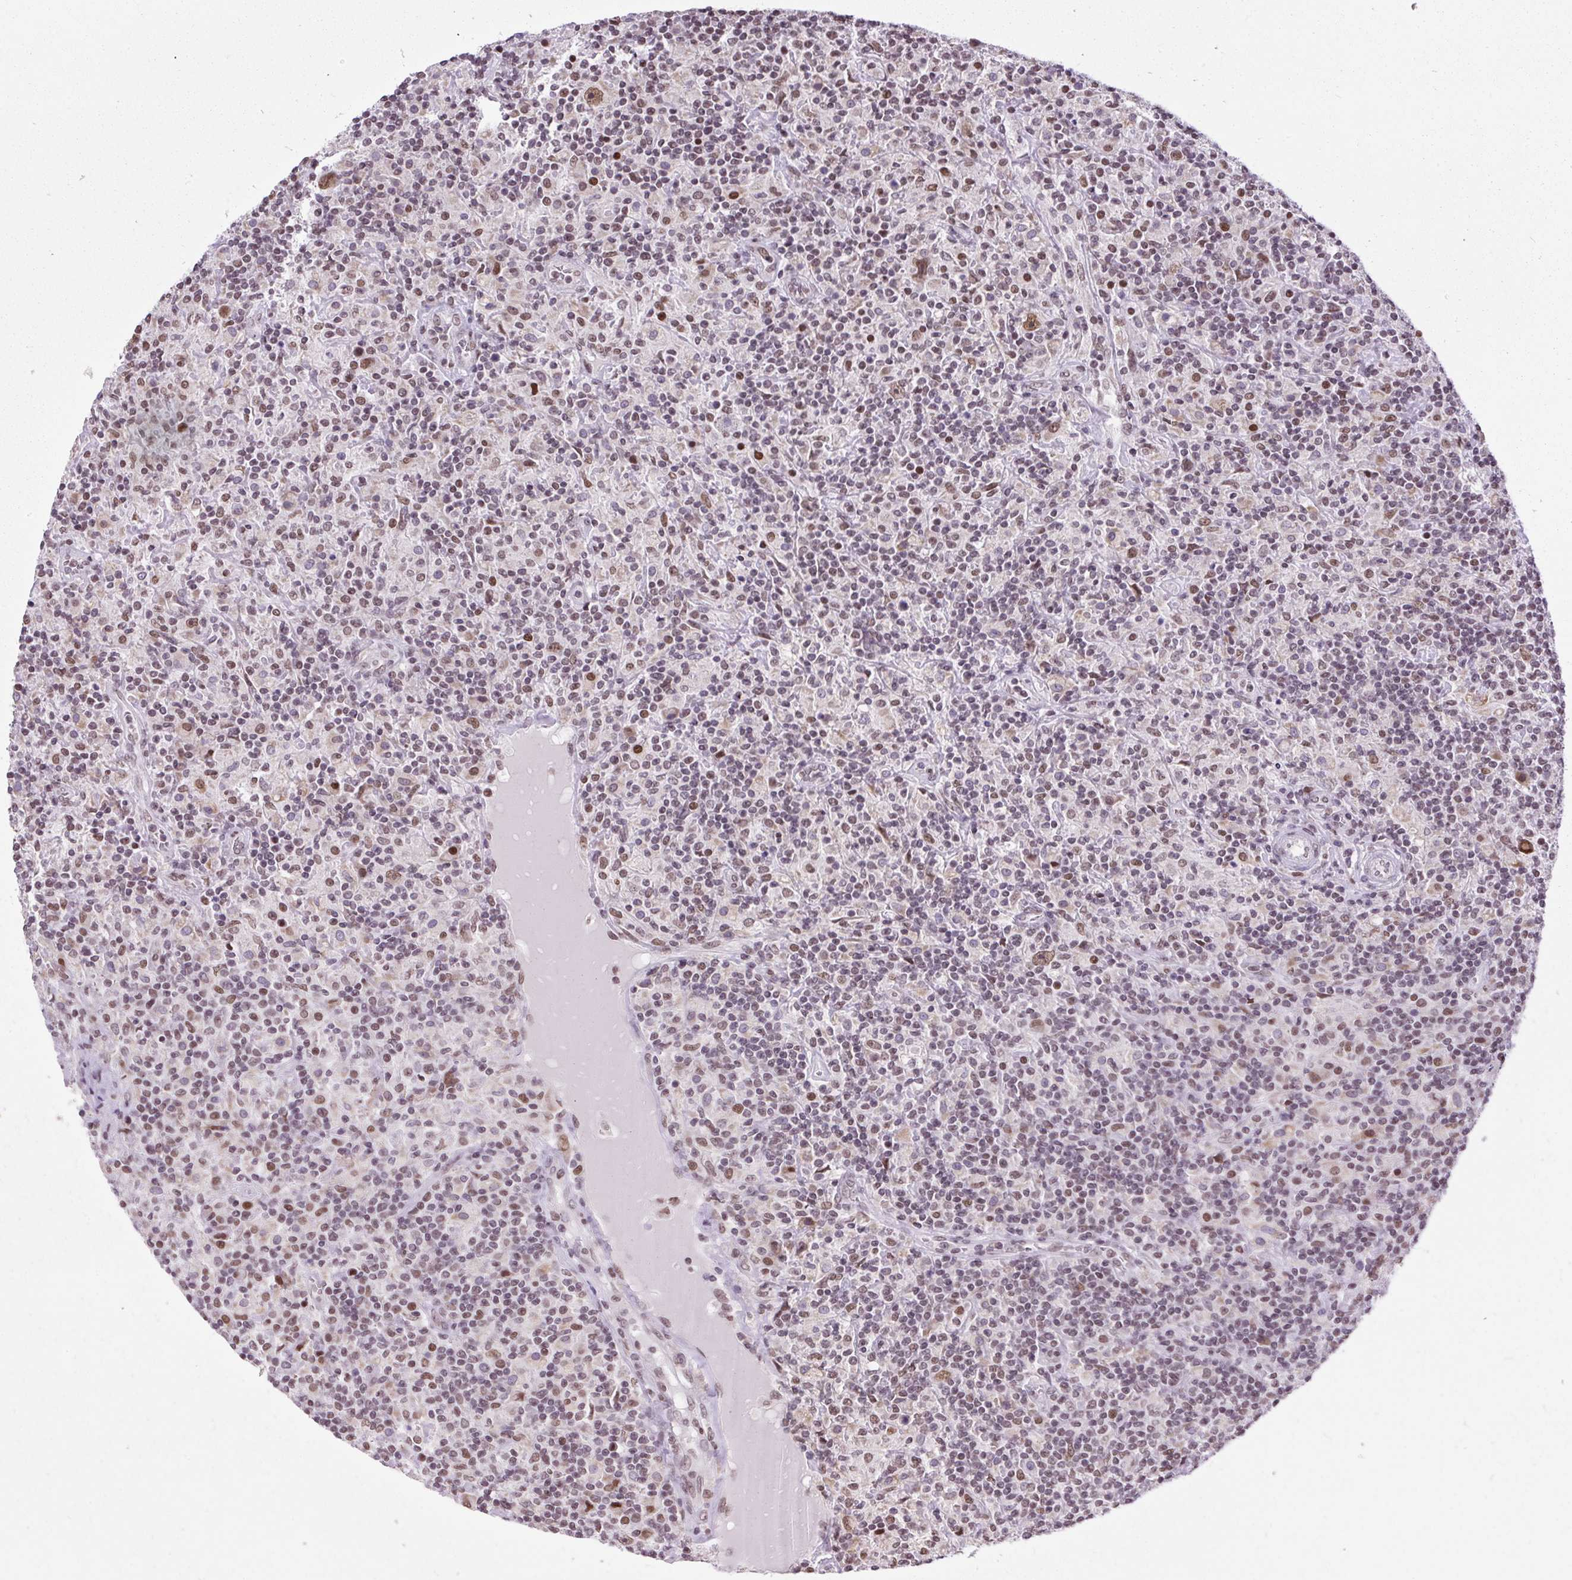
{"staining": {"intensity": "moderate", "quantity": ">75%", "location": "nuclear"}, "tissue": "lymphoma", "cell_type": "Tumor cells", "image_type": "cancer", "snomed": [{"axis": "morphology", "description": "Hodgkin's disease, NOS"}, {"axis": "topography", "description": "Lymph node"}], "caption": "Protein staining of lymphoma tissue demonstrates moderate nuclear staining in about >75% of tumor cells. Ihc stains the protein in brown and the nuclei are stained blue.", "gene": "ZNF672", "patient": {"sex": "male", "age": 70}}